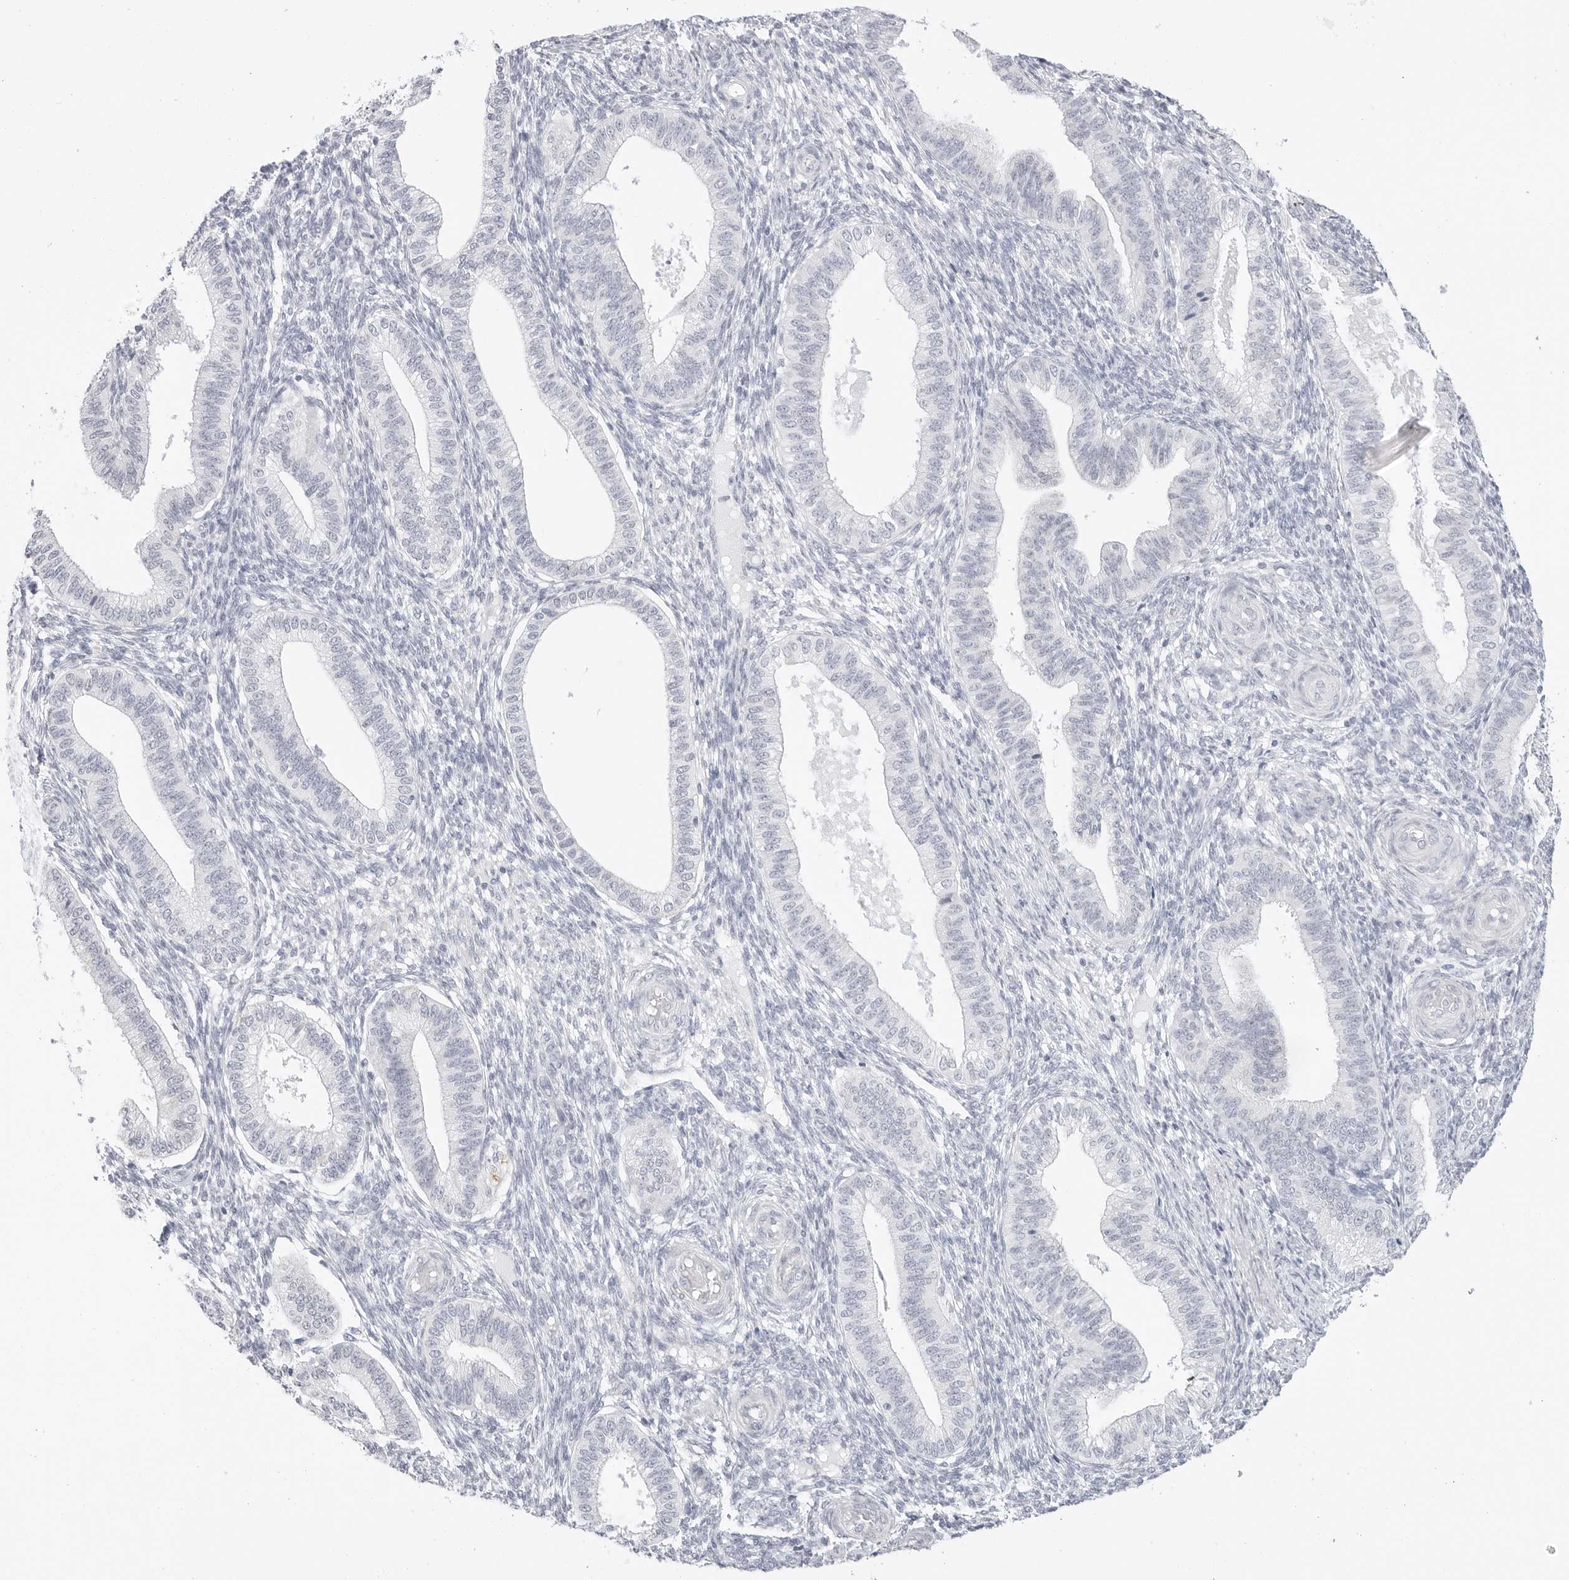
{"staining": {"intensity": "negative", "quantity": "none", "location": "none"}, "tissue": "endometrium", "cell_type": "Cells in endometrial stroma", "image_type": "normal", "snomed": [{"axis": "morphology", "description": "Normal tissue, NOS"}, {"axis": "topography", "description": "Endometrium"}], "caption": "IHC of unremarkable human endometrium demonstrates no staining in cells in endometrial stroma. The staining is performed using DAB (3,3'-diaminobenzidine) brown chromogen with nuclei counter-stained in using hematoxylin.", "gene": "HMGCS2", "patient": {"sex": "female", "age": 39}}